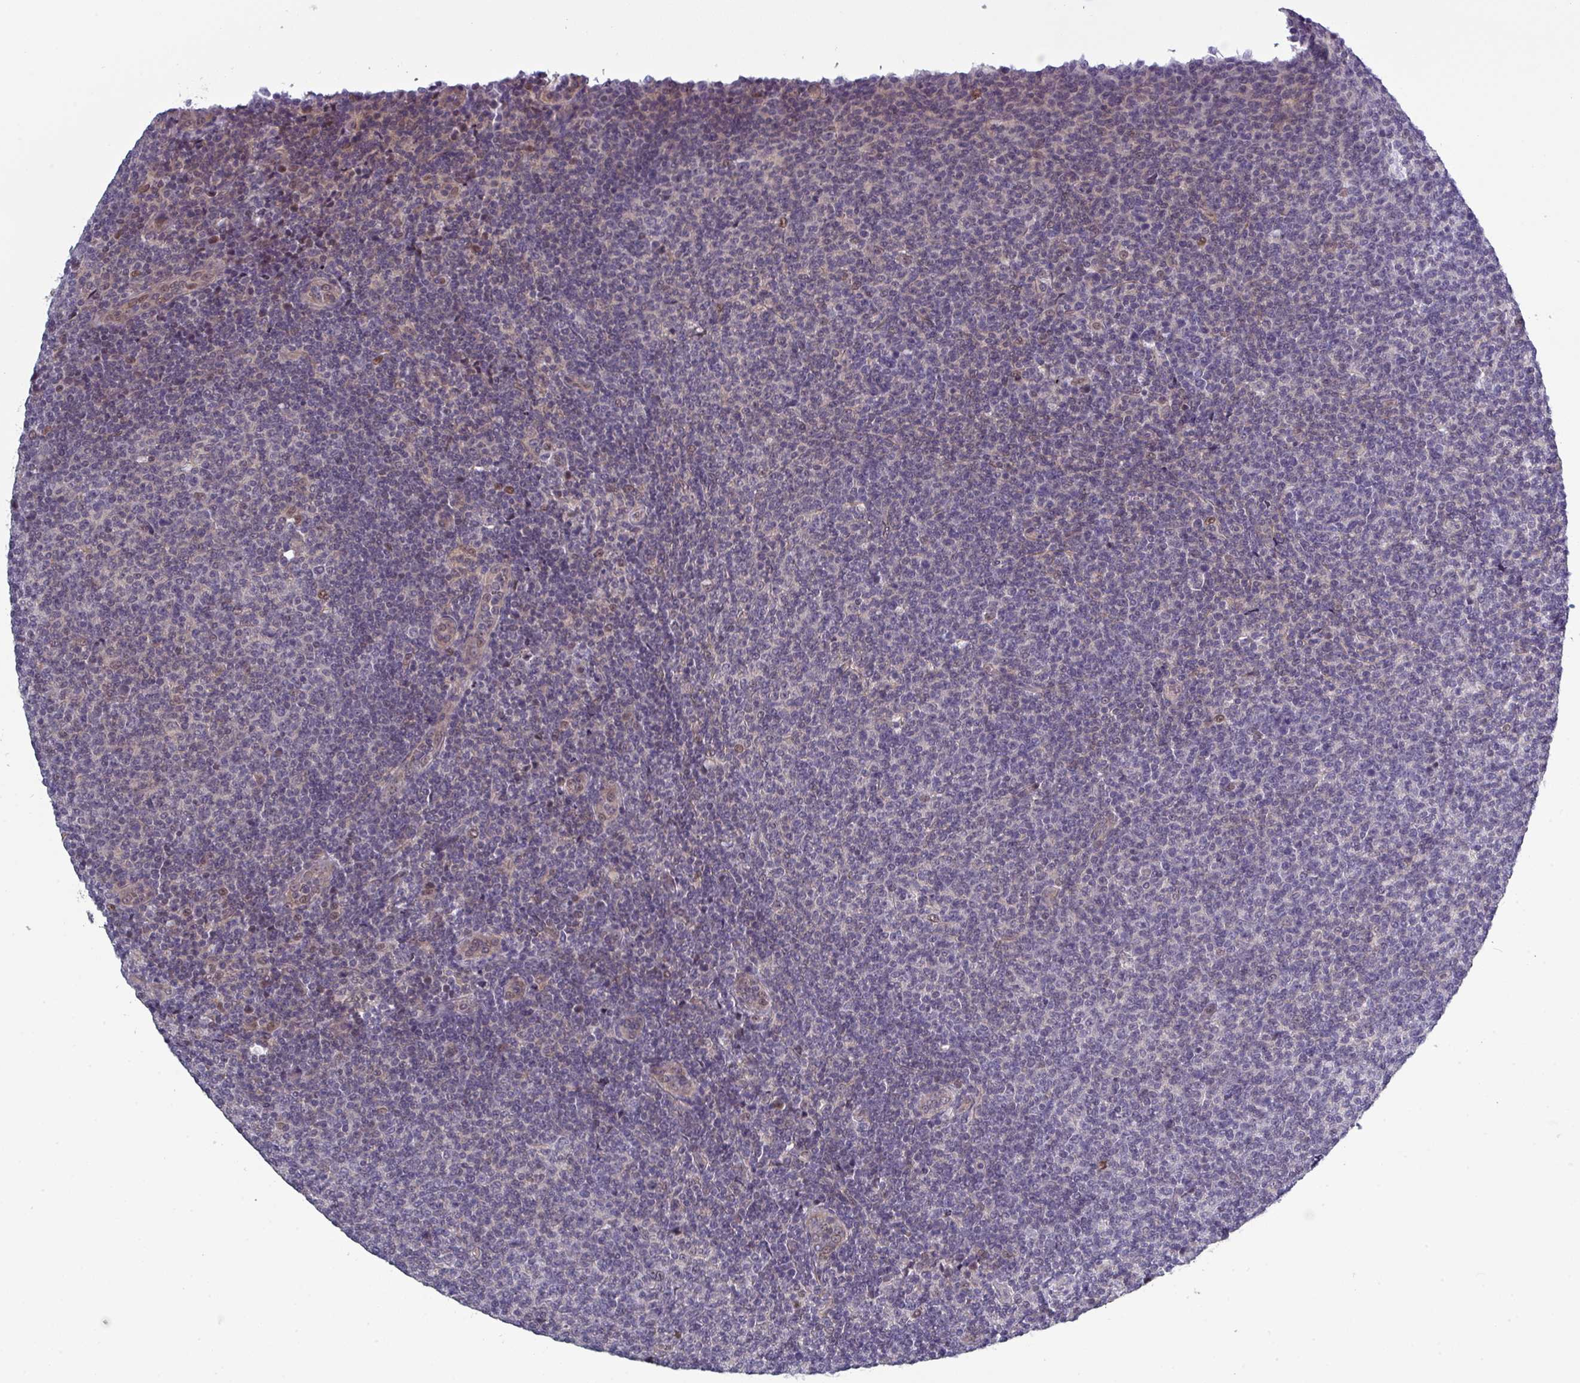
{"staining": {"intensity": "weak", "quantity": "<25%", "location": "cytoplasmic/membranous"}, "tissue": "lymphoma", "cell_type": "Tumor cells", "image_type": "cancer", "snomed": [{"axis": "morphology", "description": "Malignant lymphoma, non-Hodgkin's type, Low grade"}, {"axis": "topography", "description": "Lymph node"}], "caption": "Immunohistochemical staining of malignant lymphoma, non-Hodgkin's type (low-grade) reveals no significant positivity in tumor cells. (DAB immunohistochemistry (IHC) visualized using brightfield microscopy, high magnification).", "gene": "PRAMEF12", "patient": {"sex": "male", "age": 66}}